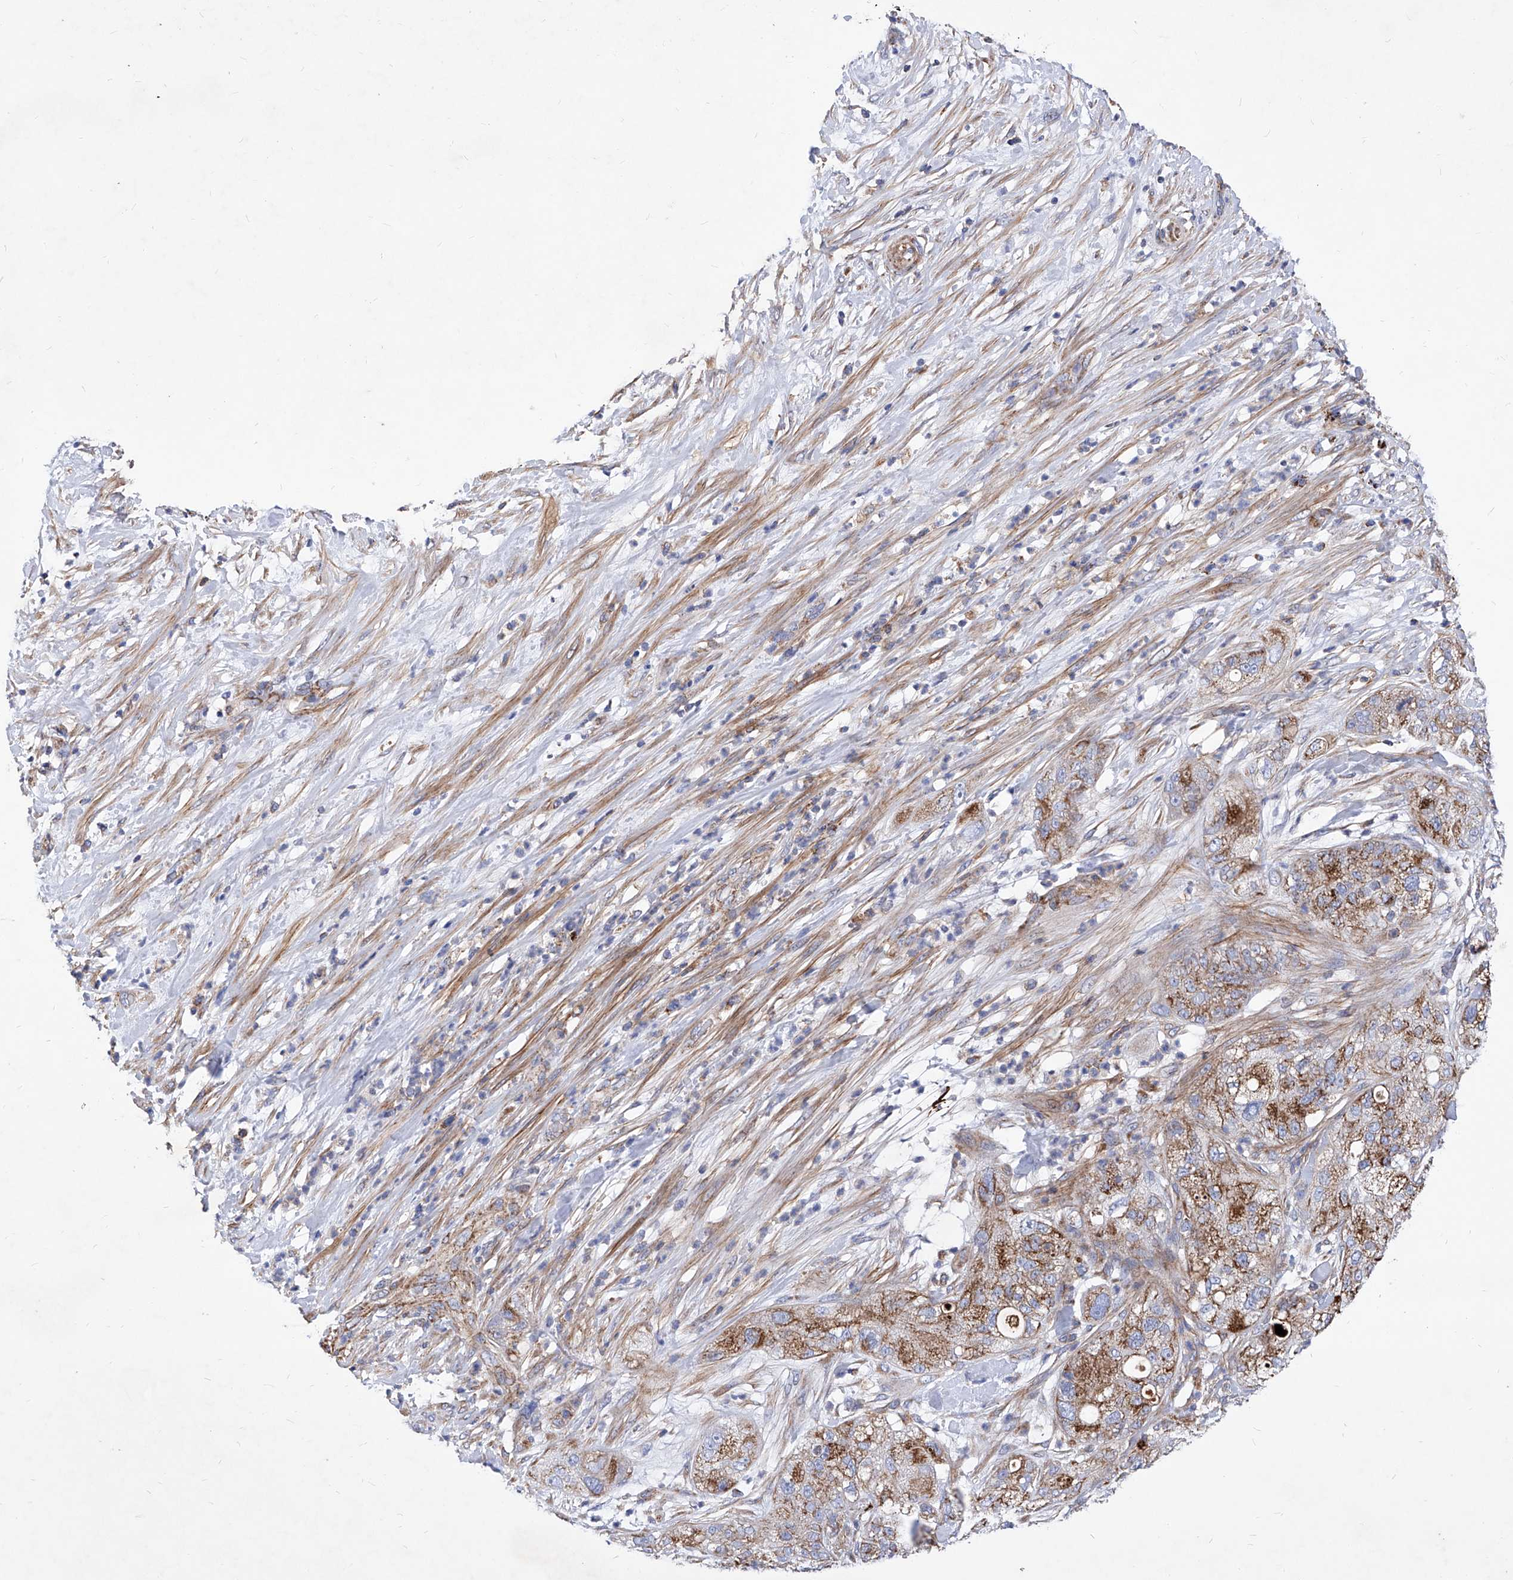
{"staining": {"intensity": "moderate", "quantity": ">75%", "location": "cytoplasmic/membranous"}, "tissue": "pancreatic cancer", "cell_type": "Tumor cells", "image_type": "cancer", "snomed": [{"axis": "morphology", "description": "Adenocarcinoma, NOS"}, {"axis": "topography", "description": "Pancreas"}], "caption": "Adenocarcinoma (pancreatic) tissue reveals moderate cytoplasmic/membranous expression in approximately >75% of tumor cells The staining was performed using DAB (3,3'-diaminobenzidine), with brown indicating positive protein expression. Nuclei are stained blue with hematoxylin.", "gene": "HRNR", "patient": {"sex": "female", "age": 78}}